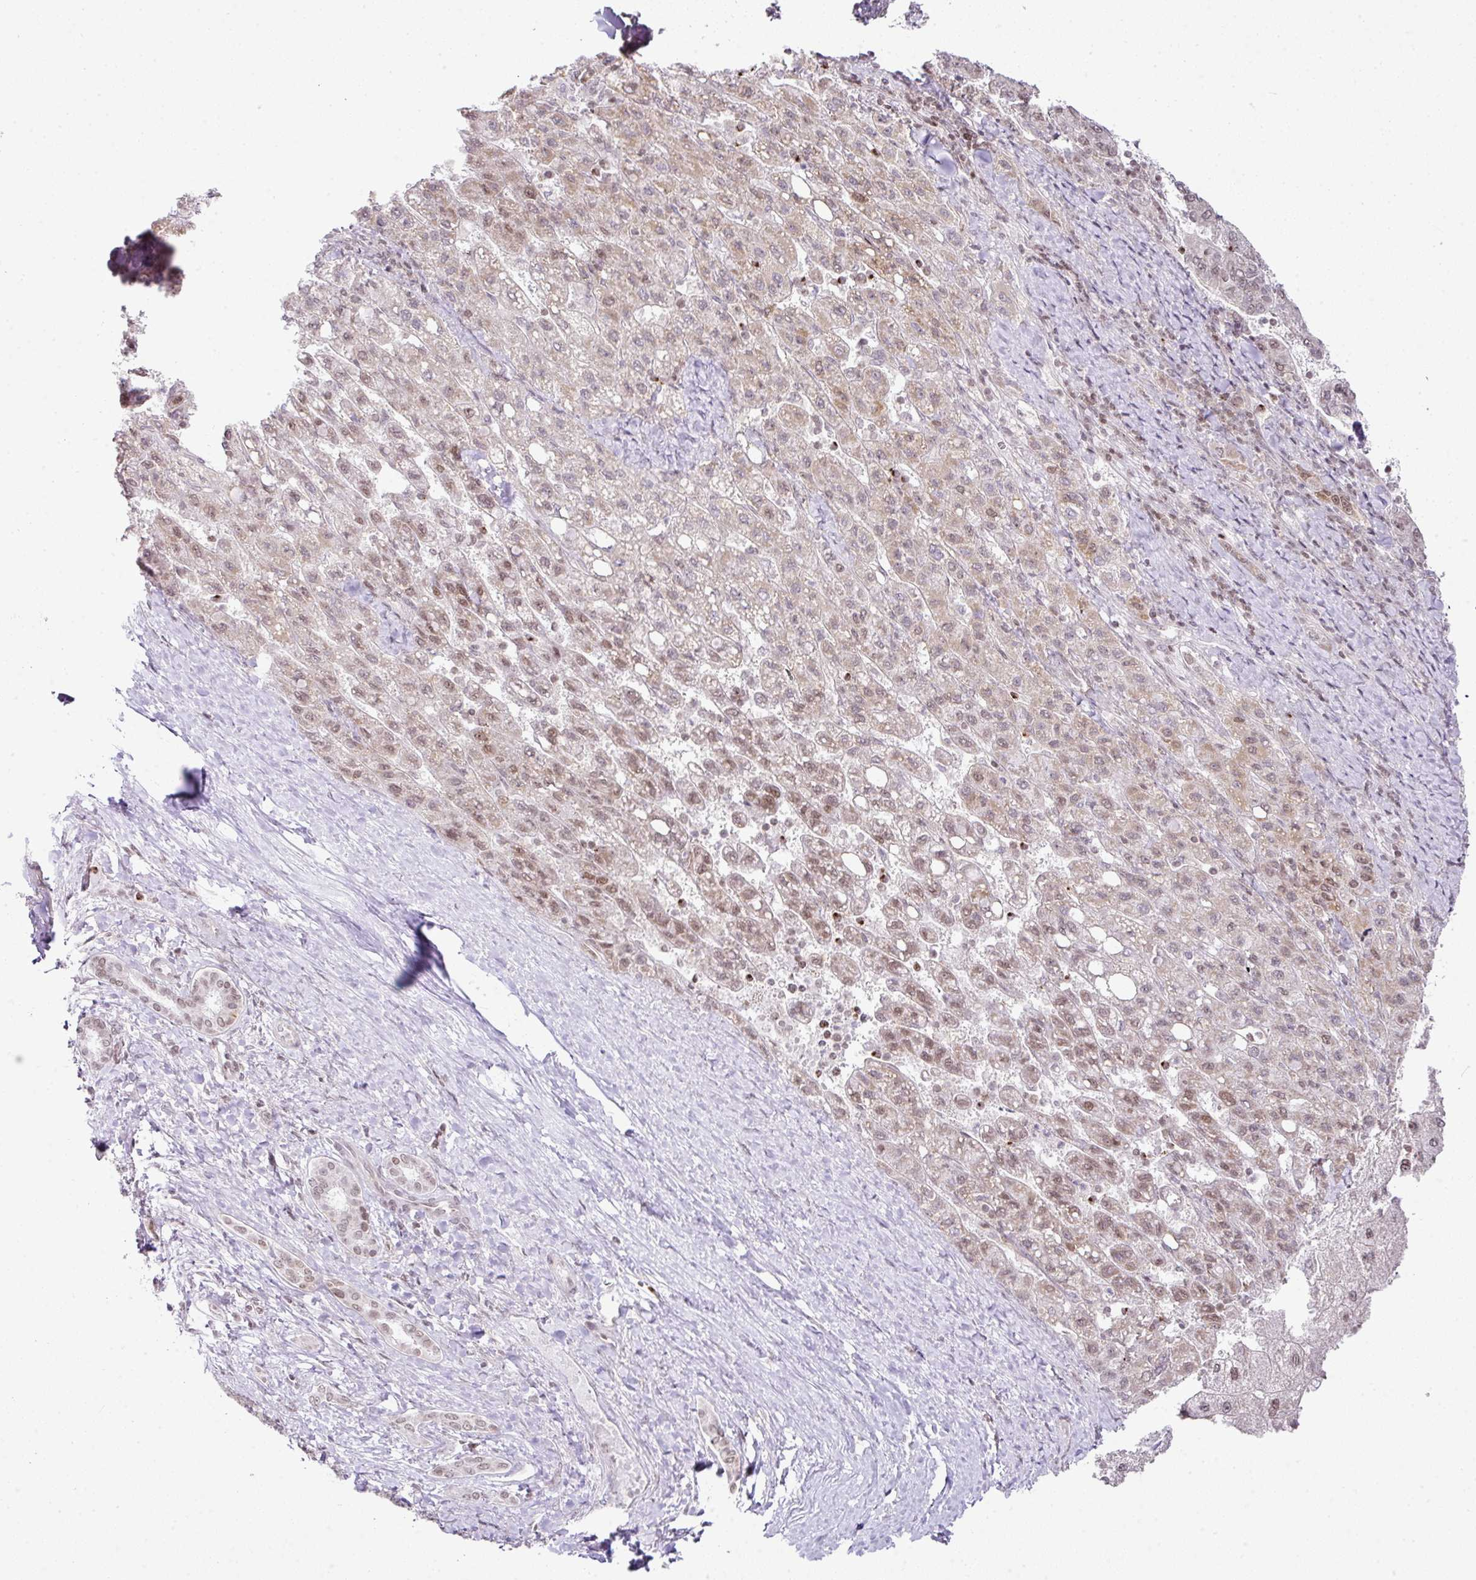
{"staining": {"intensity": "moderate", "quantity": "25%-75%", "location": "nuclear"}, "tissue": "liver cancer", "cell_type": "Tumor cells", "image_type": "cancer", "snomed": [{"axis": "morphology", "description": "Carcinoma, Hepatocellular, NOS"}, {"axis": "topography", "description": "Liver"}], "caption": "Immunohistochemistry micrograph of neoplastic tissue: liver hepatocellular carcinoma stained using IHC displays medium levels of moderate protein expression localized specifically in the nuclear of tumor cells, appearing as a nuclear brown color.", "gene": "FAM32A", "patient": {"sex": "female", "age": 82}}